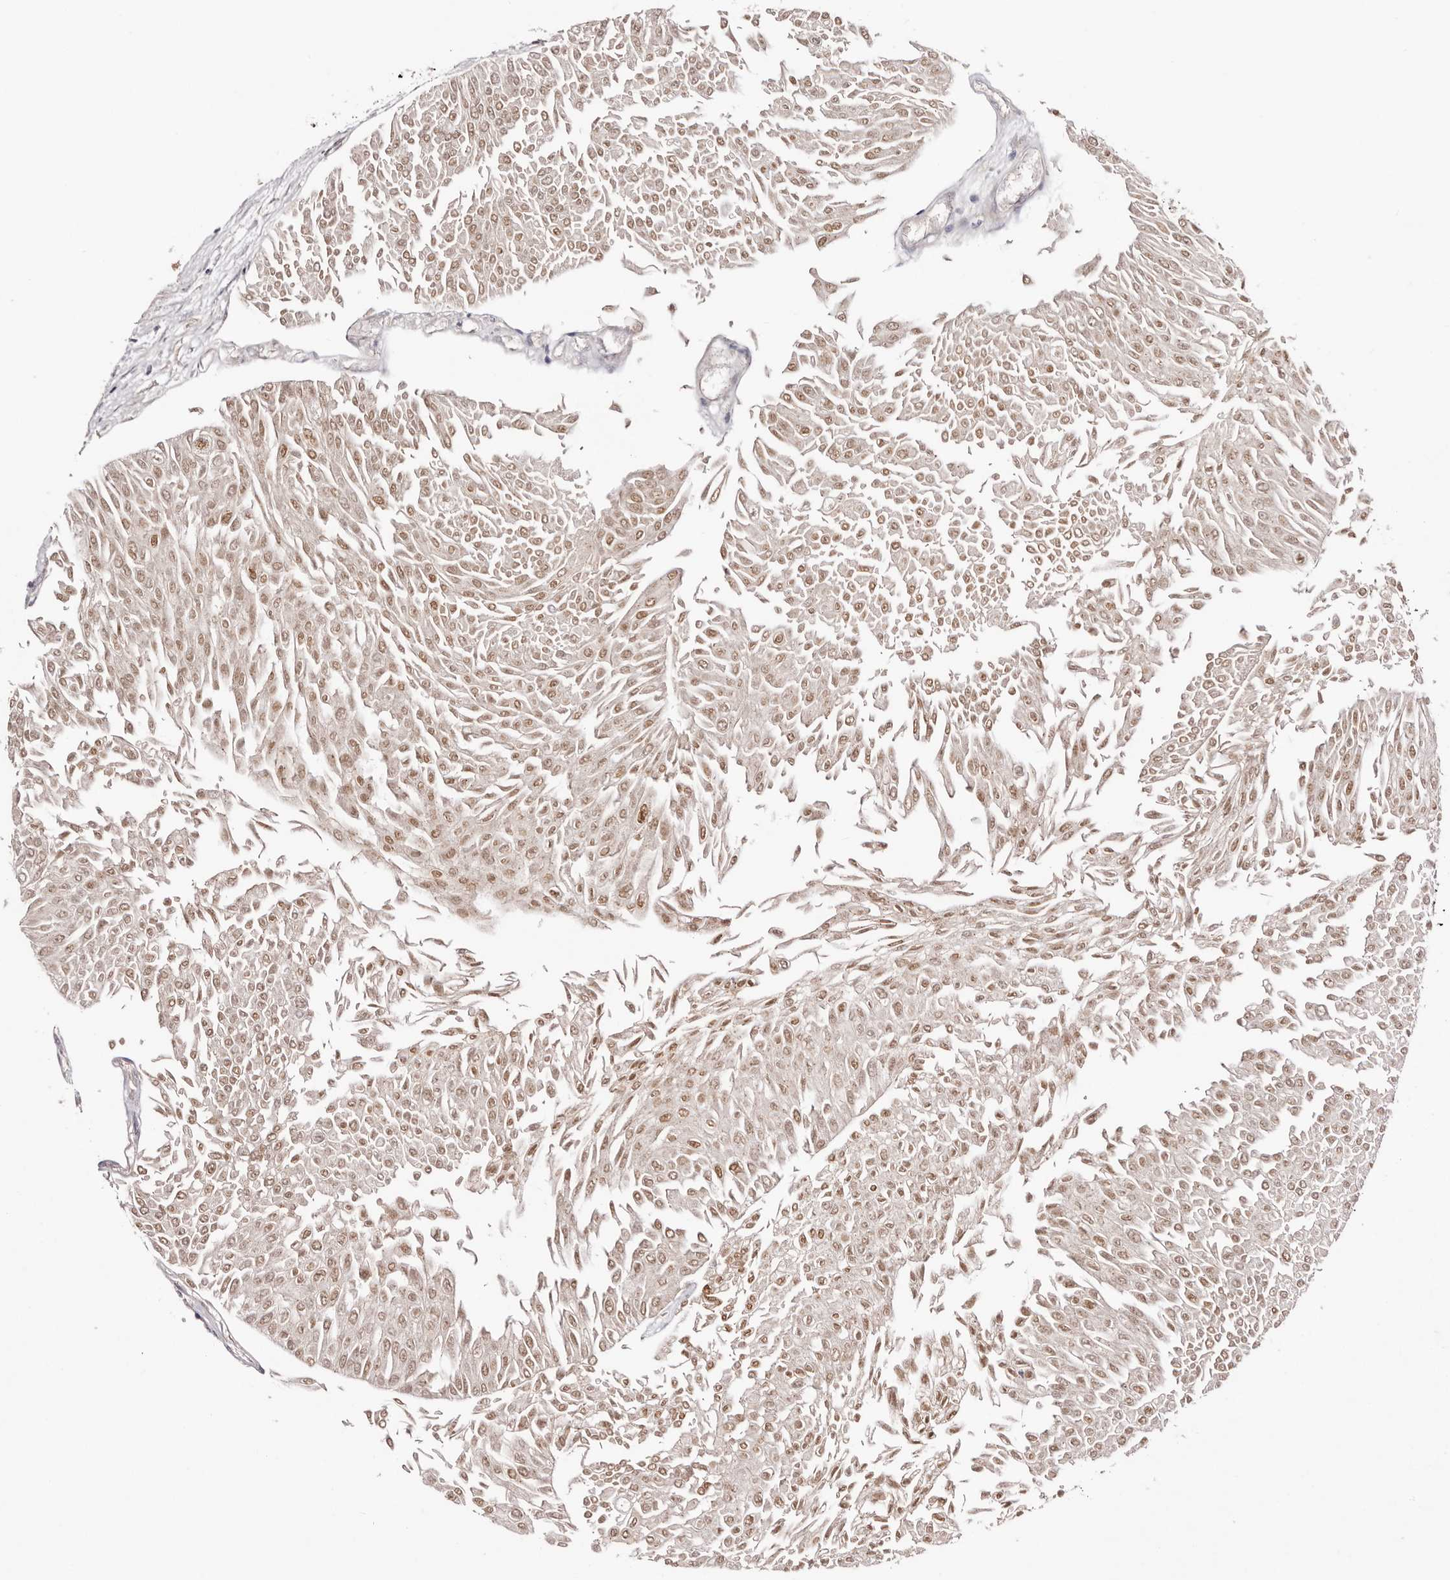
{"staining": {"intensity": "moderate", "quantity": ">75%", "location": "nuclear"}, "tissue": "urothelial cancer", "cell_type": "Tumor cells", "image_type": "cancer", "snomed": [{"axis": "morphology", "description": "Urothelial carcinoma, Low grade"}, {"axis": "topography", "description": "Urinary bladder"}], "caption": "Immunohistochemistry of urothelial cancer displays medium levels of moderate nuclear staining in approximately >75% of tumor cells.", "gene": "EGR3", "patient": {"sex": "male", "age": 67}}